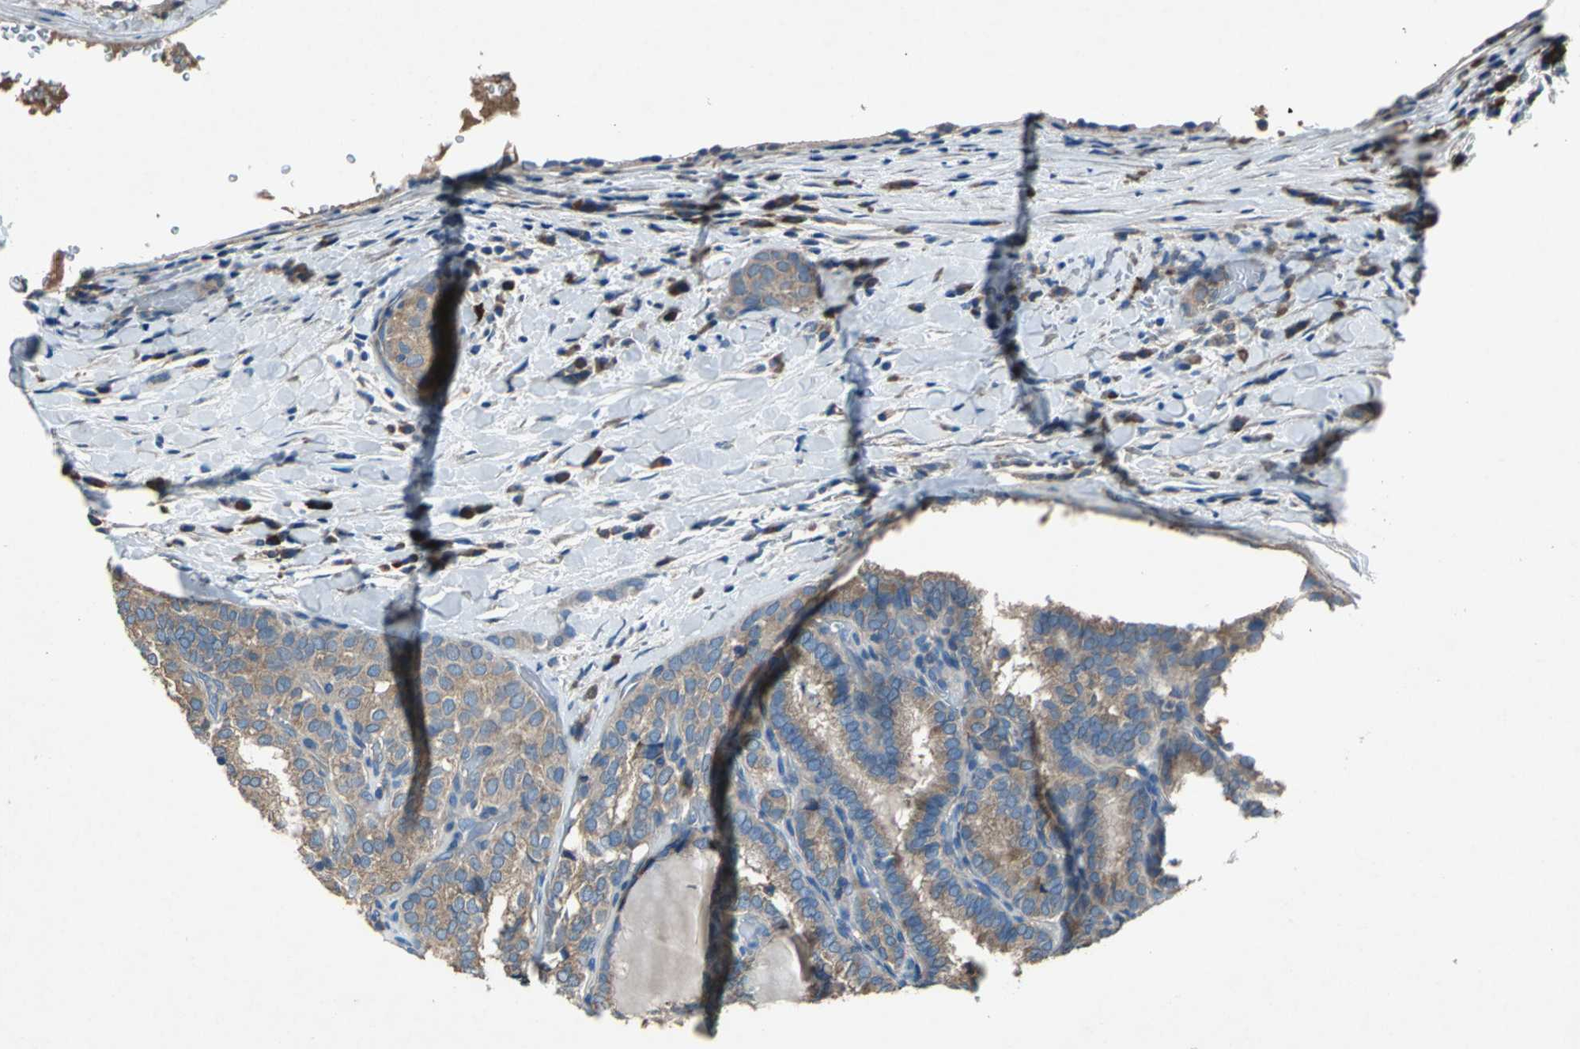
{"staining": {"intensity": "moderate", "quantity": ">75%", "location": "cytoplasmic/membranous"}, "tissue": "thyroid cancer", "cell_type": "Tumor cells", "image_type": "cancer", "snomed": [{"axis": "morphology", "description": "Papillary adenocarcinoma, NOS"}, {"axis": "topography", "description": "Thyroid gland"}], "caption": "The immunohistochemical stain labels moderate cytoplasmic/membranous expression in tumor cells of thyroid papillary adenocarcinoma tissue. (IHC, brightfield microscopy, high magnification).", "gene": "HEPH", "patient": {"sex": "female", "age": 30}}